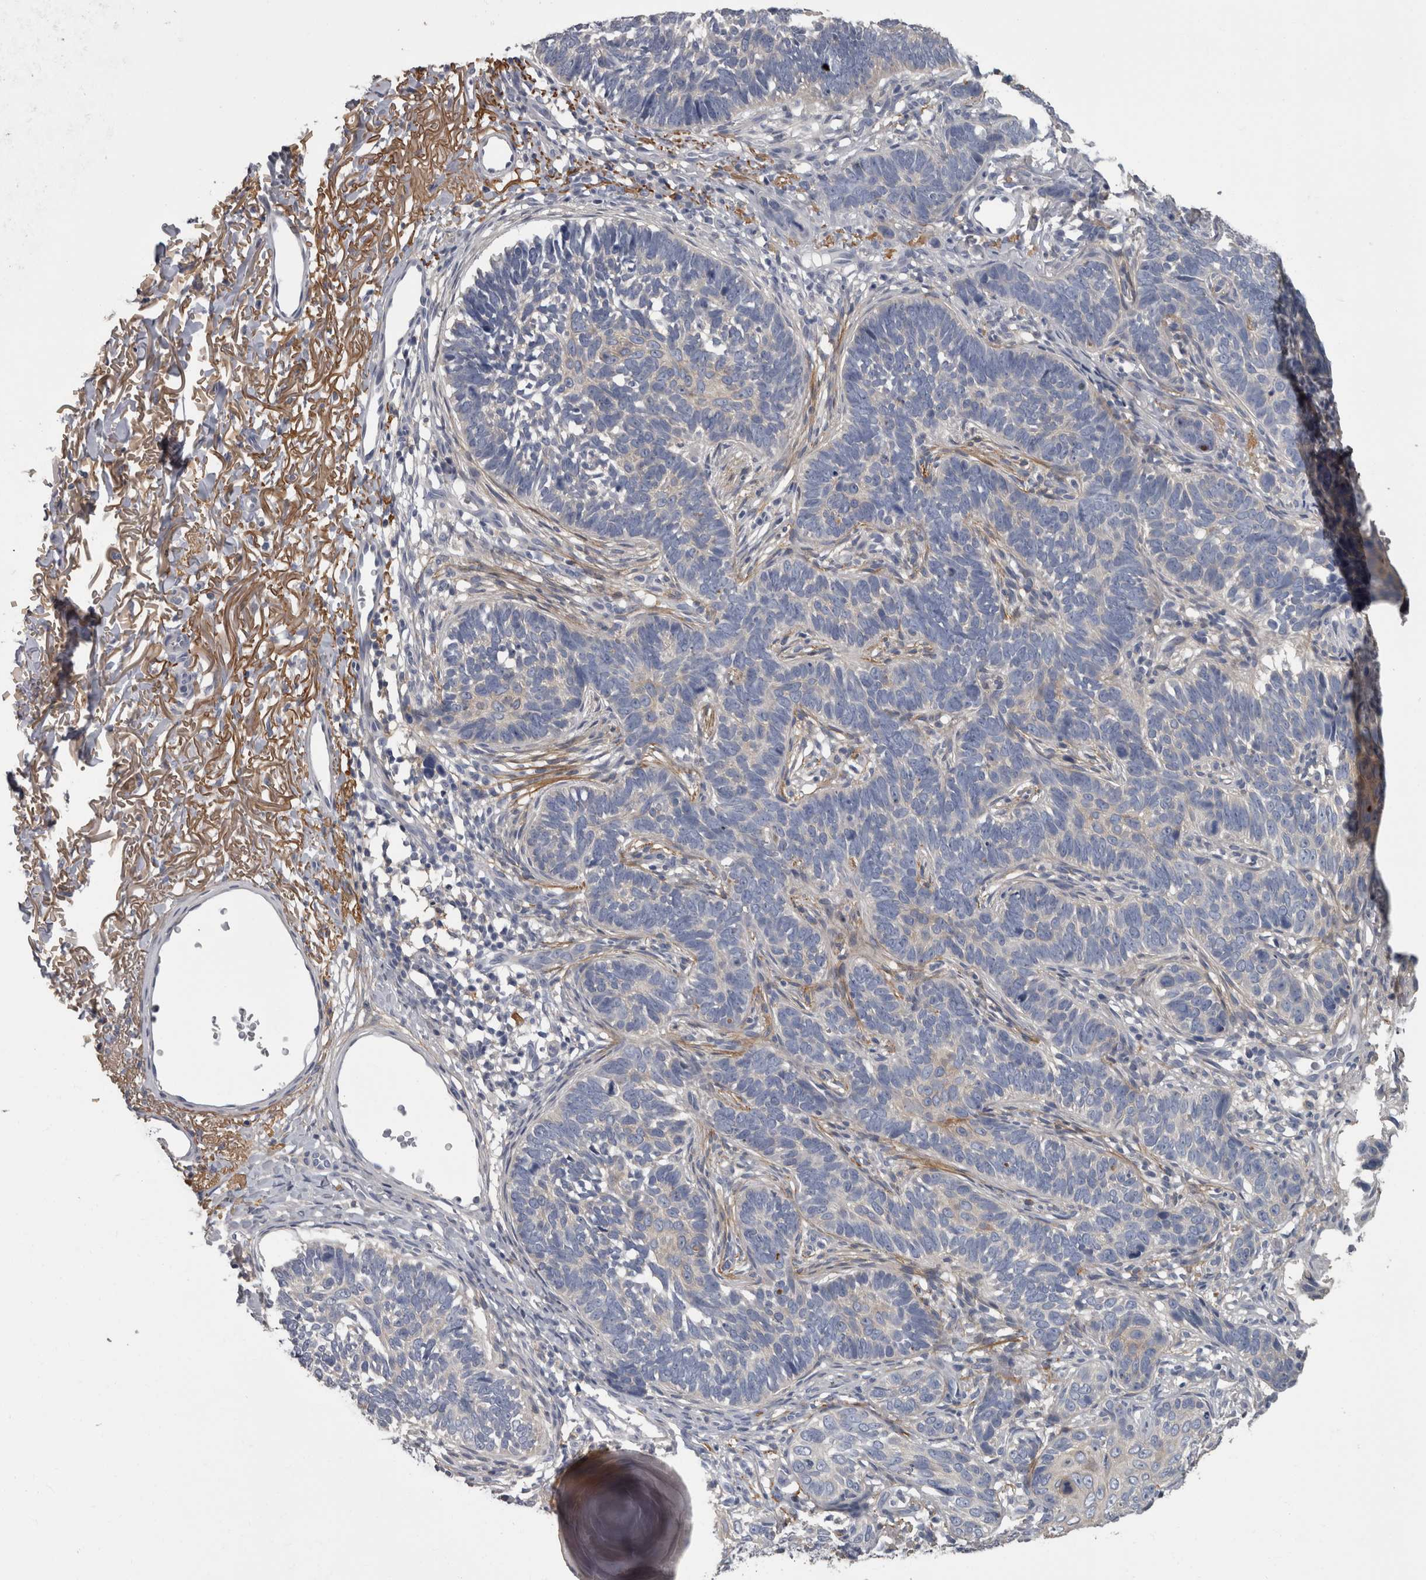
{"staining": {"intensity": "negative", "quantity": "none", "location": "none"}, "tissue": "skin cancer", "cell_type": "Tumor cells", "image_type": "cancer", "snomed": [{"axis": "morphology", "description": "Normal tissue, NOS"}, {"axis": "morphology", "description": "Basal cell carcinoma"}, {"axis": "topography", "description": "Skin"}], "caption": "Immunohistochemical staining of skin cancer (basal cell carcinoma) exhibits no significant positivity in tumor cells. (Brightfield microscopy of DAB immunohistochemistry at high magnification).", "gene": "EFEMP2", "patient": {"sex": "male", "age": 77}}